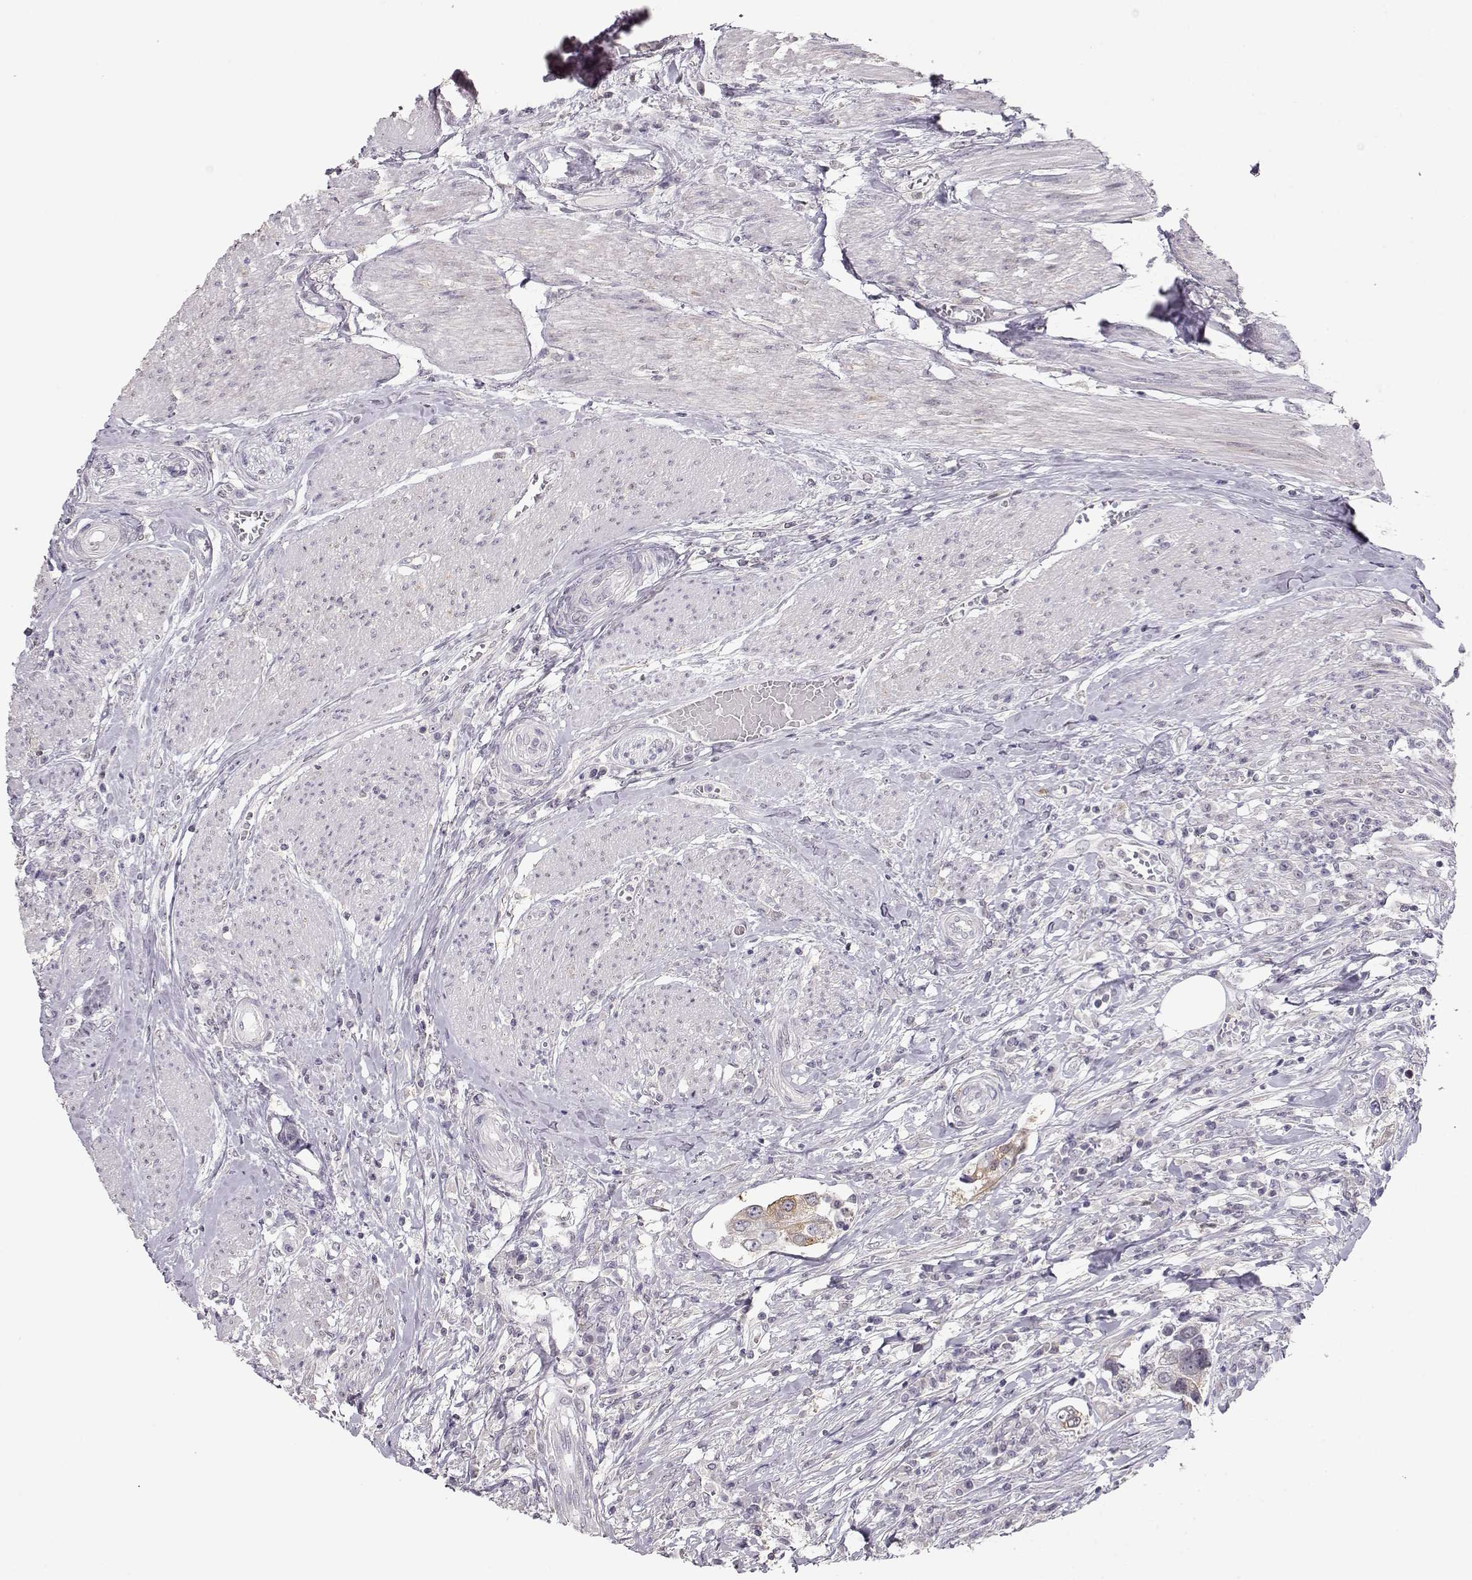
{"staining": {"intensity": "negative", "quantity": "none", "location": "none"}, "tissue": "urothelial cancer", "cell_type": "Tumor cells", "image_type": "cancer", "snomed": [{"axis": "morphology", "description": "Urothelial carcinoma, NOS"}, {"axis": "morphology", "description": "Urothelial carcinoma, High grade"}, {"axis": "topography", "description": "Urinary bladder"}], "caption": "The image displays no staining of tumor cells in transitional cell carcinoma.", "gene": "TEPP", "patient": {"sex": "male", "age": 63}}